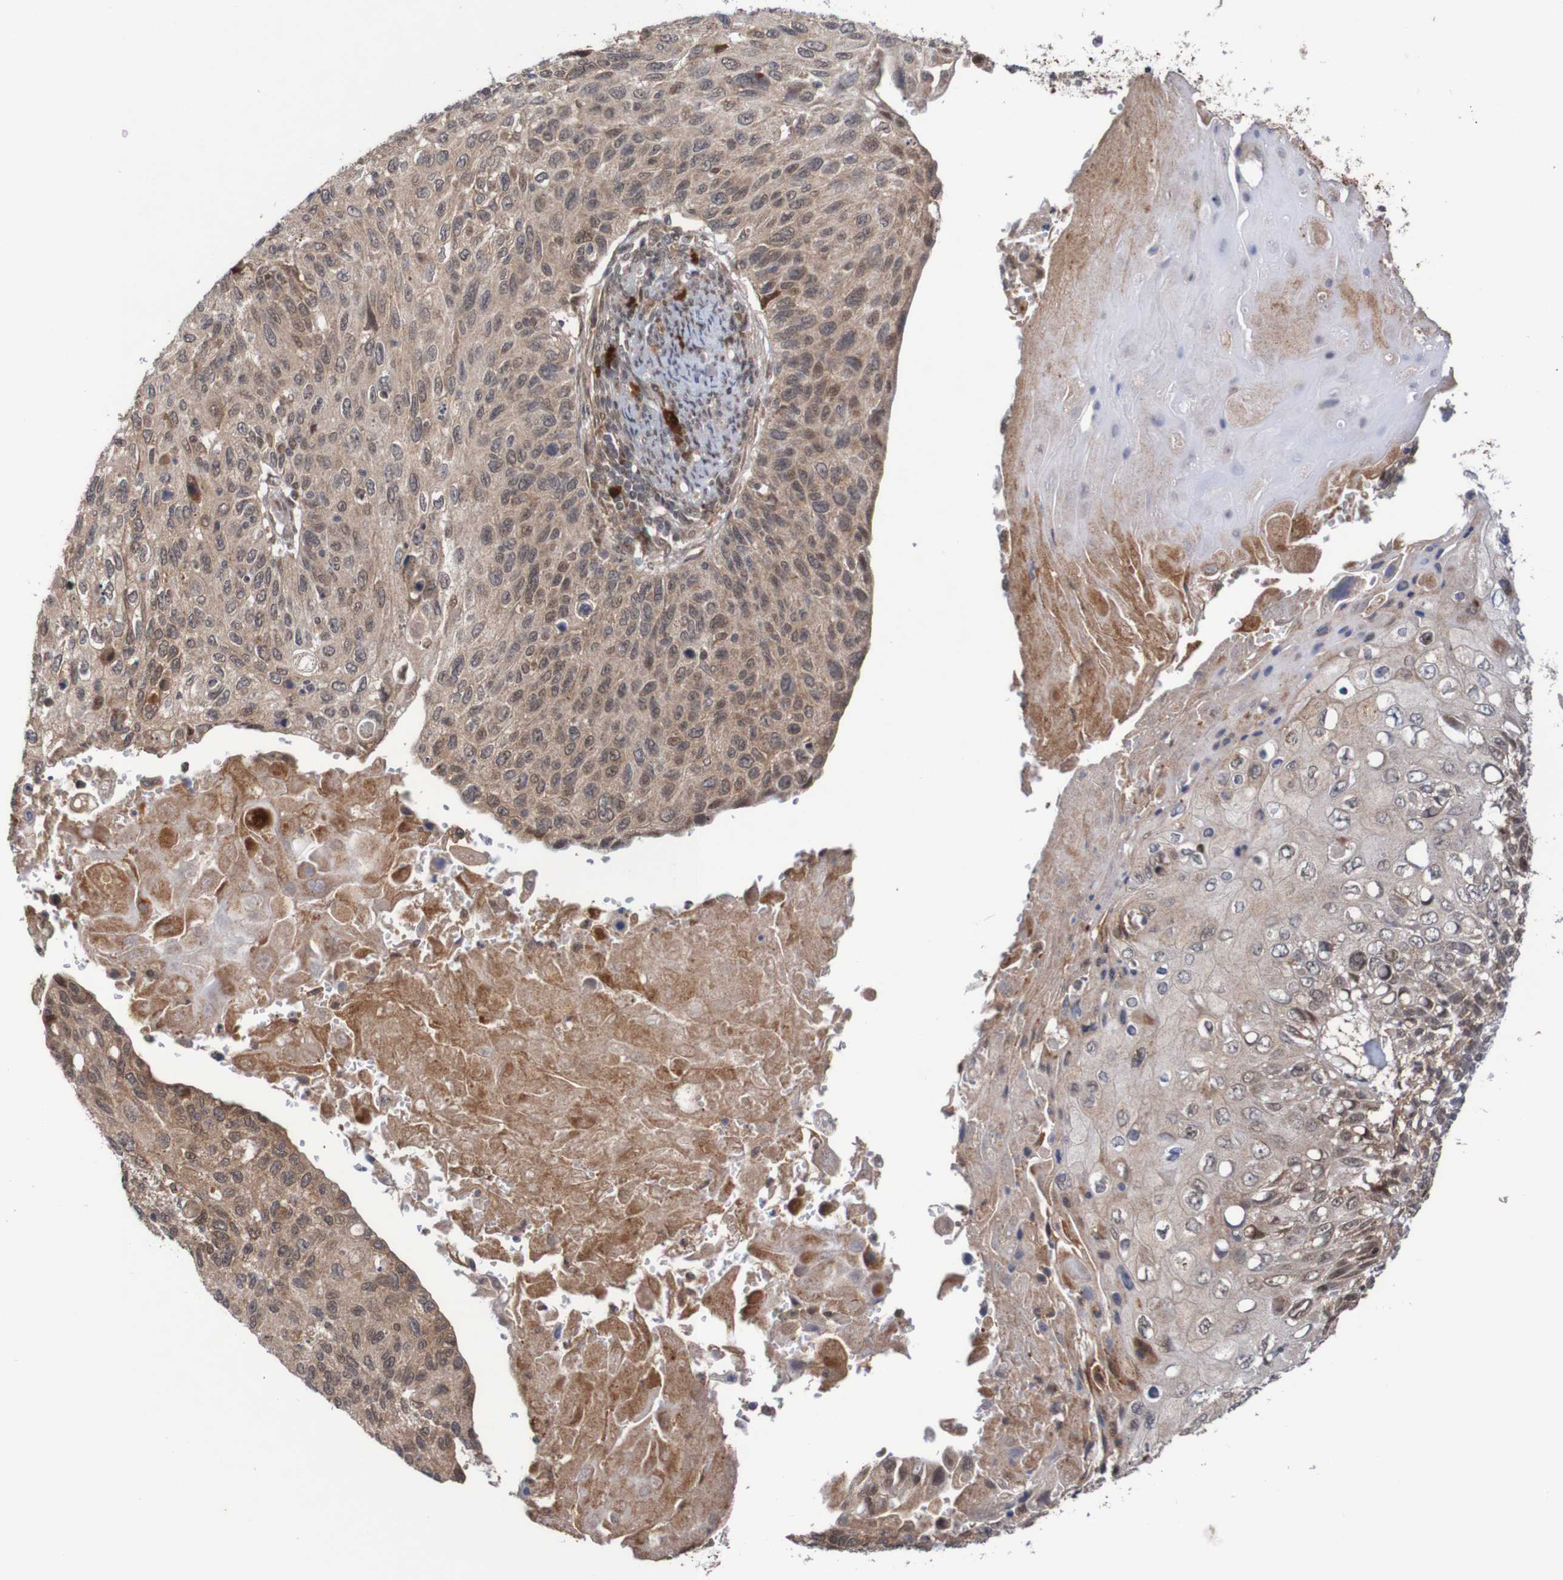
{"staining": {"intensity": "weak", "quantity": ">75%", "location": "cytoplasmic/membranous"}, "tissue": "cervical cancer", "cell_type": "Tumor cells", "image_type": "cancer", "snomed": [{"axis": "morphology", "description": "Squamous cell carcinoma, NOS"}, {"axis": "topography", "description": "Cervix"}], "caption": "Immunohistochemistry photomicrograph of neoplastic tissue: human cervical cancer (squamous cell carcinoma) stained using immunohistochemistry (IHC) exhibits low levels of weak protein expression localized specifically in the cytoplasmic/membranous of tumor cells, appearing as a cytoplasmic/membranous brown color.", "gene": "ITLN1", "patient": {"sex": "female", "age": 70}}